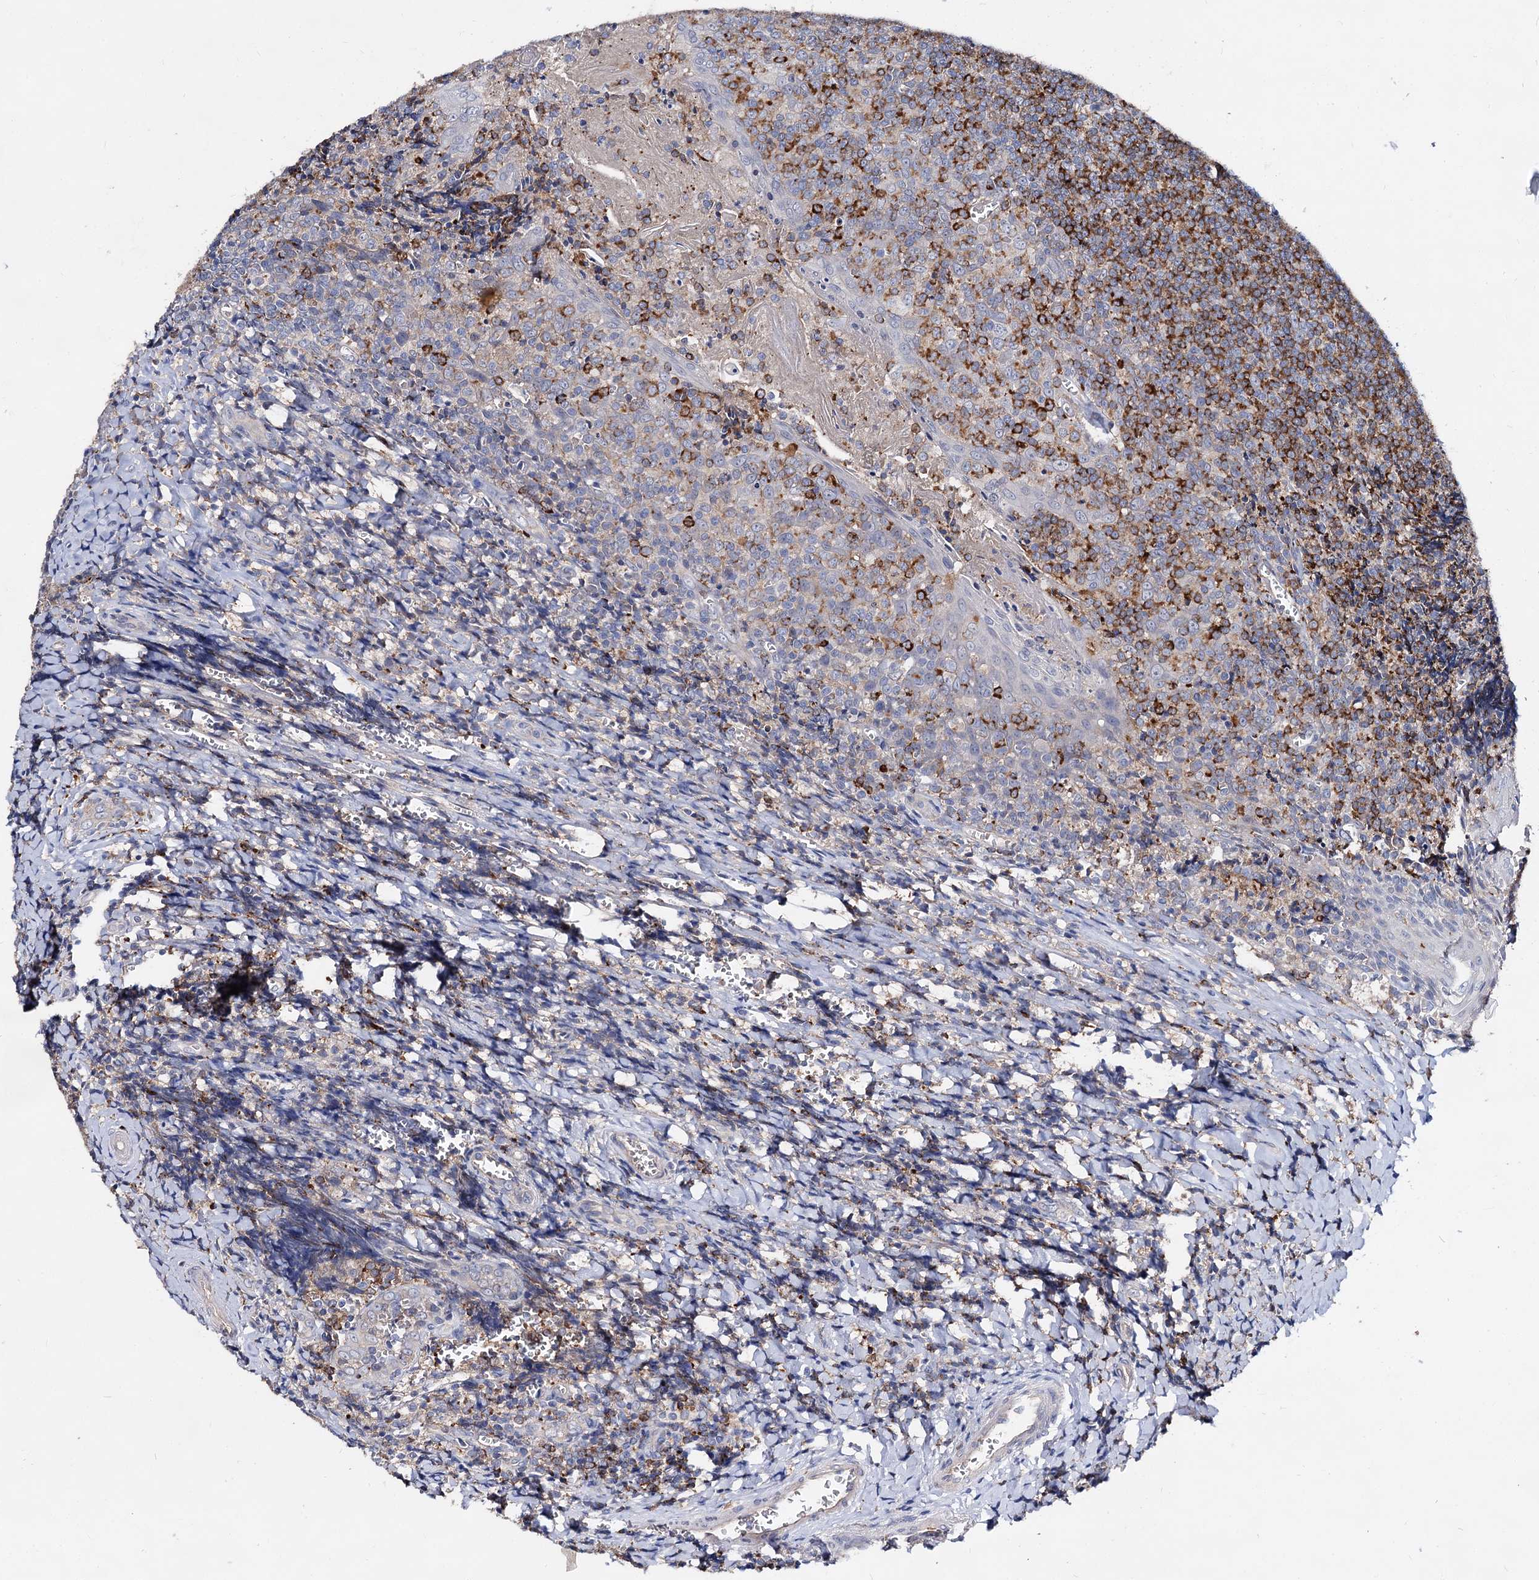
{"staining": {"intensity": "moderate", "quantity": "<25%", "location": "cytoplasmic/membranous"}, "tissue": "tonsil", "cell_type": "Germinal center cells", "image_type": "normal", "snomed": [{"axis": "morphology", "description": "Normal tissue, NOS"}, {"axis": "topography", "description": "Tonsil"}], "caption": "Tonsil was stained to show a protein in brown. There is low levels of moderate cytoplasmic/membranous expression in about <25% of germinal center cells. The staining was performed using DAB, with brown indicating positive protein expression. Nuclei are stained blue with hematoxylin.", "gene": "HVCN1", "patient": {"sex": "male", "age": 27}}